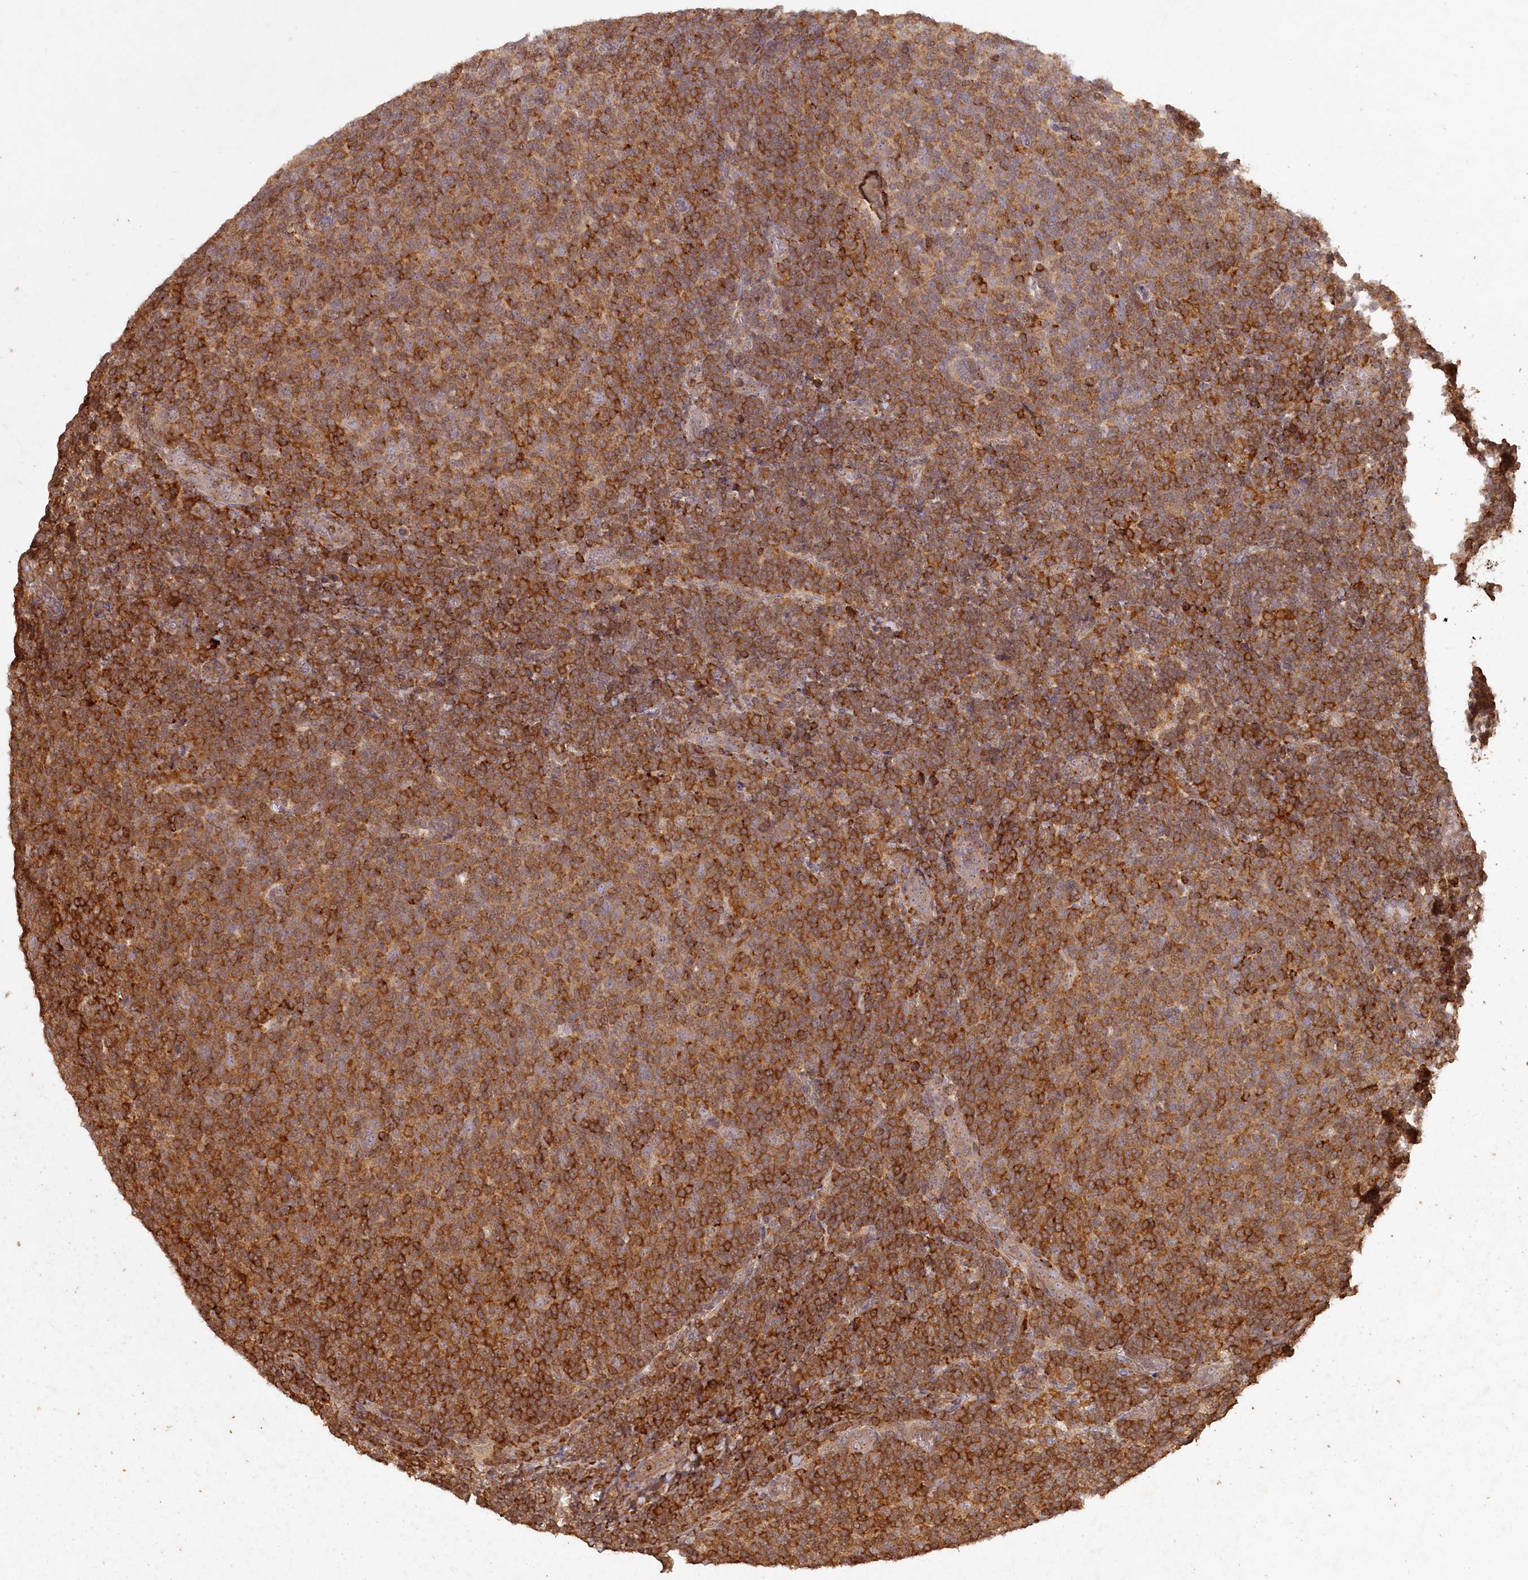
{"staining": {"intensity": "moderate", "quantity": ">75%", "location": "cytoplasmic/membranous"}, "tissue": "lymphoma", "cell_type": "Tumor cells", "image_type": "cancer", "snomed": [{"axis": "morphology", "description": "Malignant lymphoma, non-Hodgkin's type, Low grade"}, {"axis": "topography", "description": "Lymph node"}], "caption": "Brown immunohistochemical staining in lymphoma demonstrates moderate cytoplasmic/membranous expression in approximately >75% of tumor cells.", "gene": "MADD", "patient": {"sex": "male", "age": 66}}